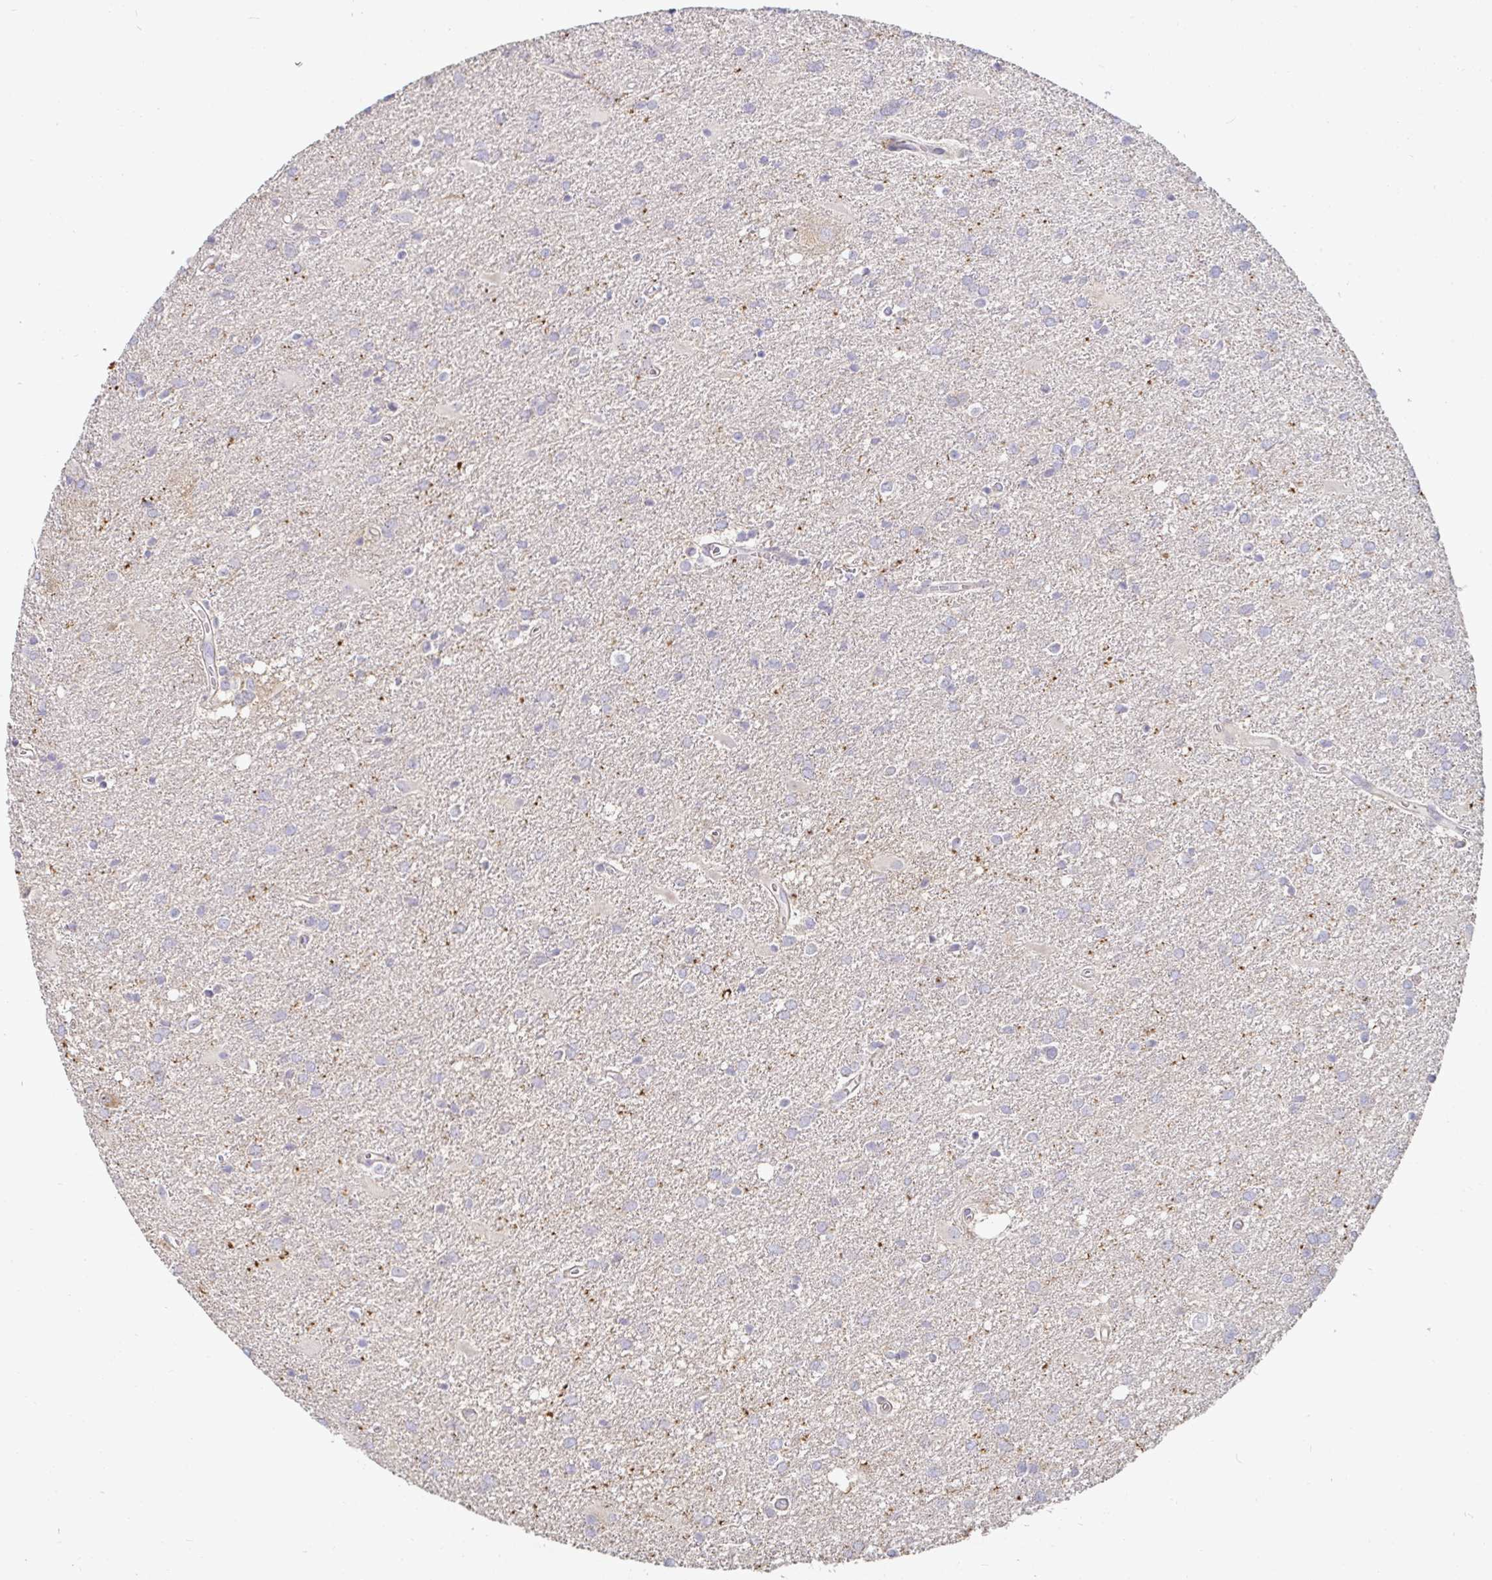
{"staining": {"intensity": "negative", "quantity": "none", "location": "none"}, "tissue": "glioma", "cell_type": "Tumor cells", "image_type": "cancer", "snomed": [{"axis": "morphology", "description": "Glioma, malignant, Low grade"}, {"axis": "topography", "description": "Brain"}], "caption": "Tumor cells show no significant positivity in malignant glioma (low-grade).", "gene": "SSH2", "patient": {"sex": "male", "age": 66}}